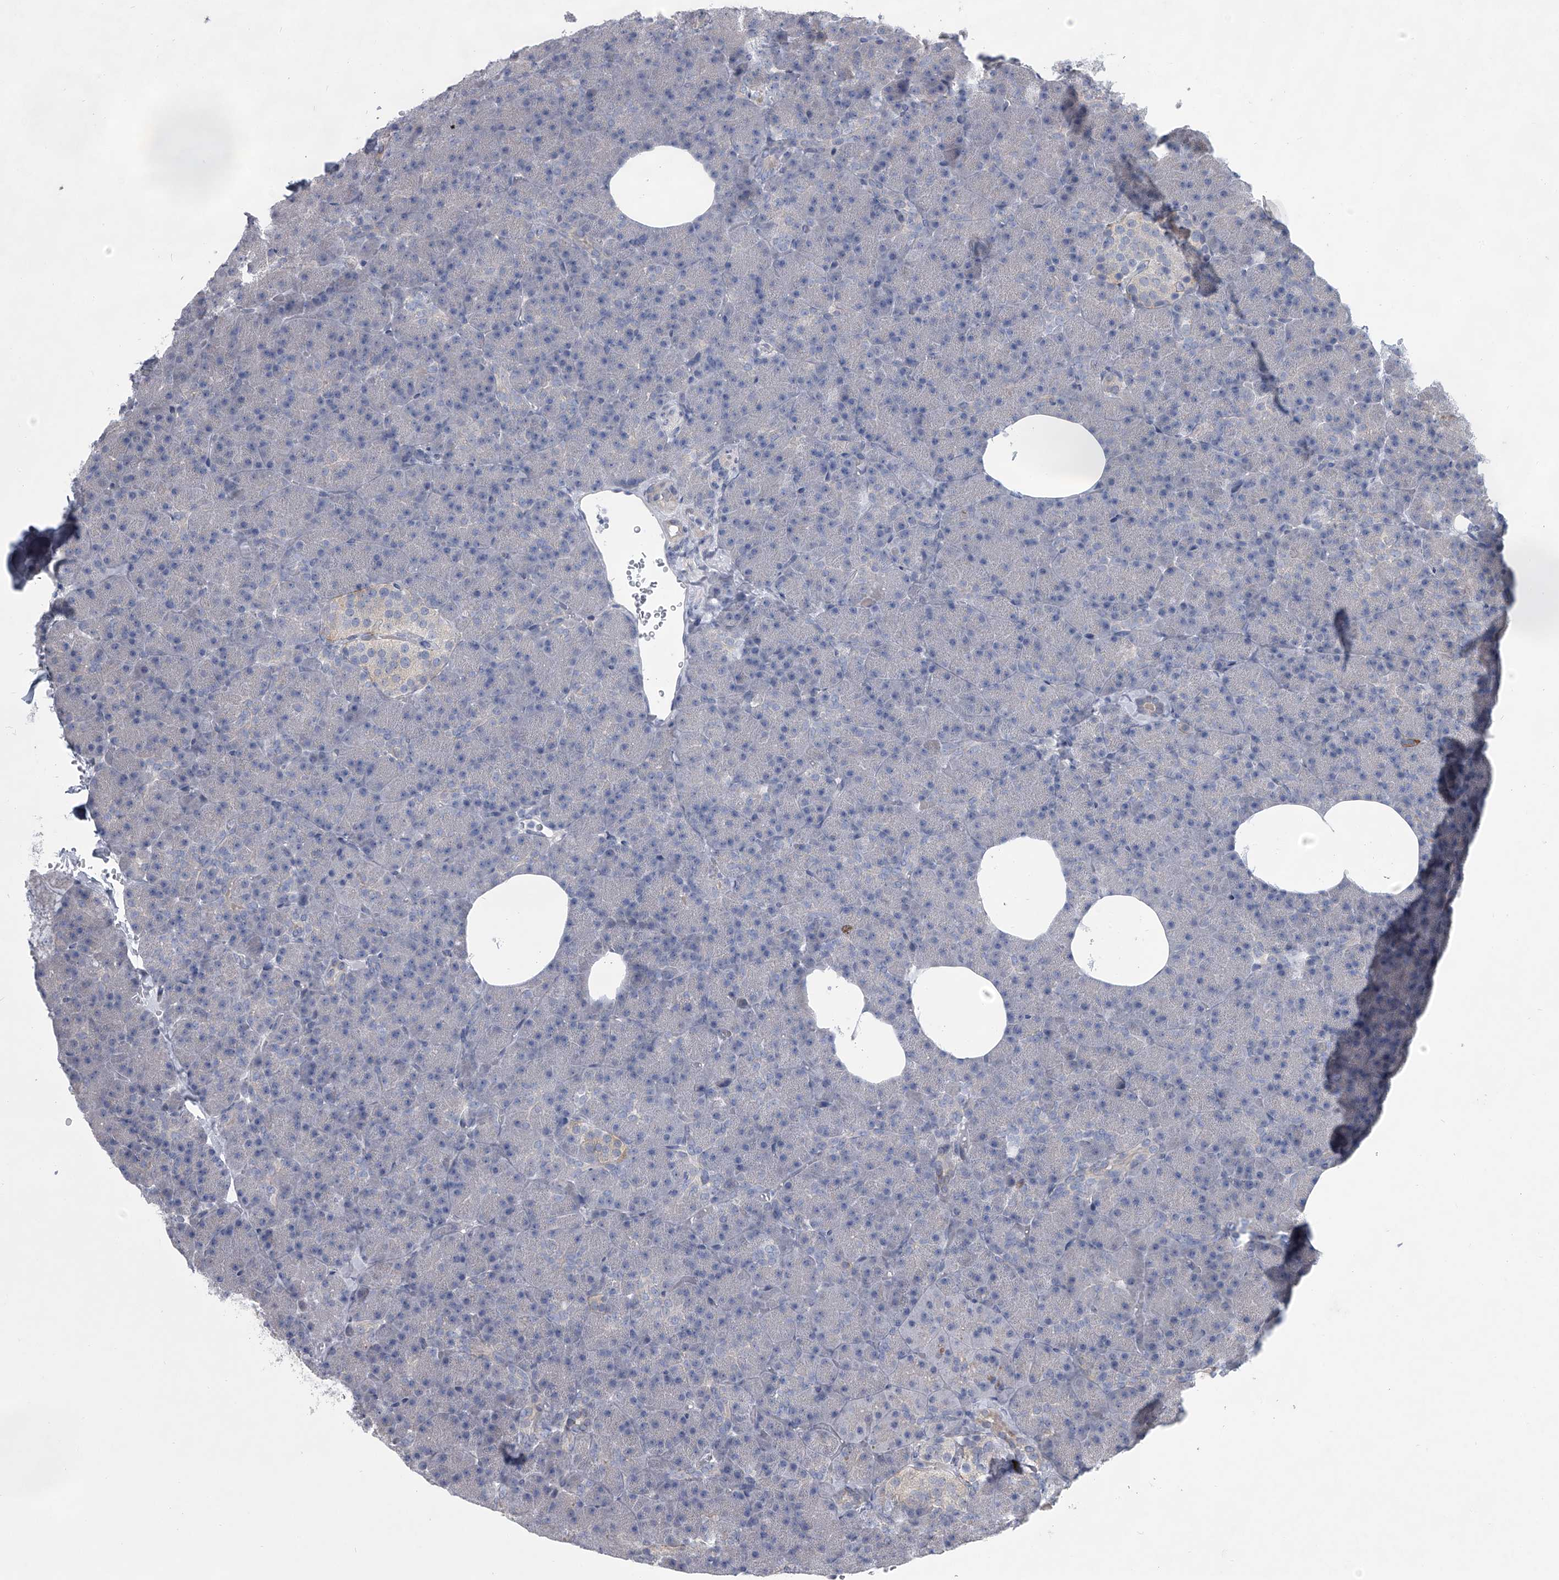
{"staining": {"intensity": "negative", "quantity": "none", "location": "none"}, "tissue": "pancreas", "cell_type": "Exocrine glandular cells", "image_type": "normal", "snomed": [{"axis": "morphology", "description": "Normal tissue, NOS"}, {"axis": "morphology", "description": "Carcinoid, malignant, NOS"}, {"axis": "topography", "description": "Pancreas"}], "caption": "Immunohistochemistry (IHC) of unremarkable human pancreas shows no staining in exocrine glandular cells.", "gene": "HEATR6", "patient": {"sex": "female", "age": 35}}